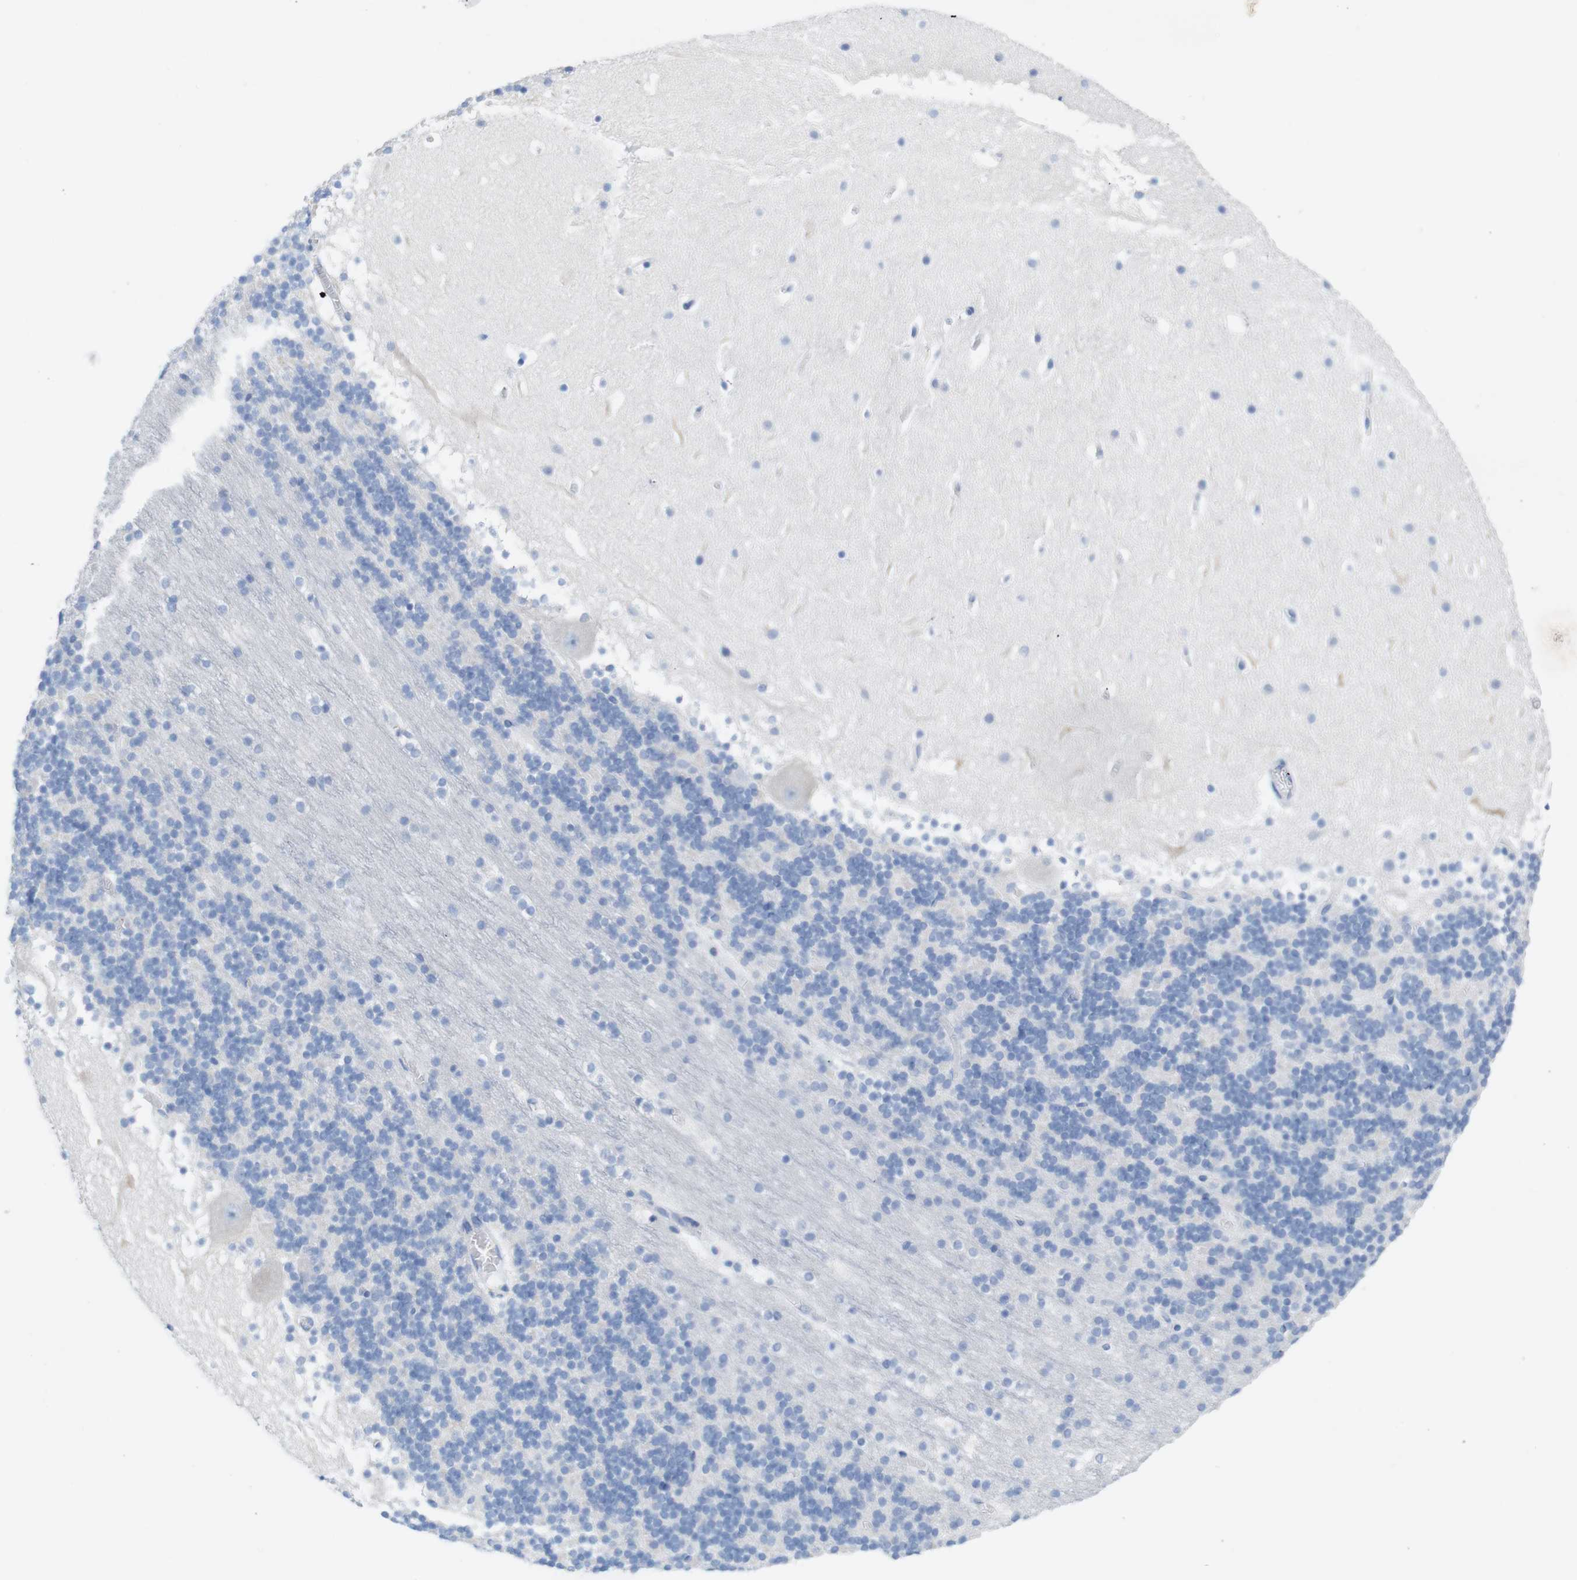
{"staining": {"intensity": "negative", "quantity": "none", "location": "none"}, "tissue": "cerebellum", "cell_type": "Cells in granular layer", "image_type": "normal", "snomed": [{"axis": "morphology", "description": "Normal tissue, NOS"}, {"axis": "topography", "description": "Cerebellum"}], "caption": "Cerebellum stained for a protein using immunohistochemistry (IHC) demonstrates no staining cells in granular layer.", "gene": "LAG3", "patient": {"sex": "male", "age": 45}}